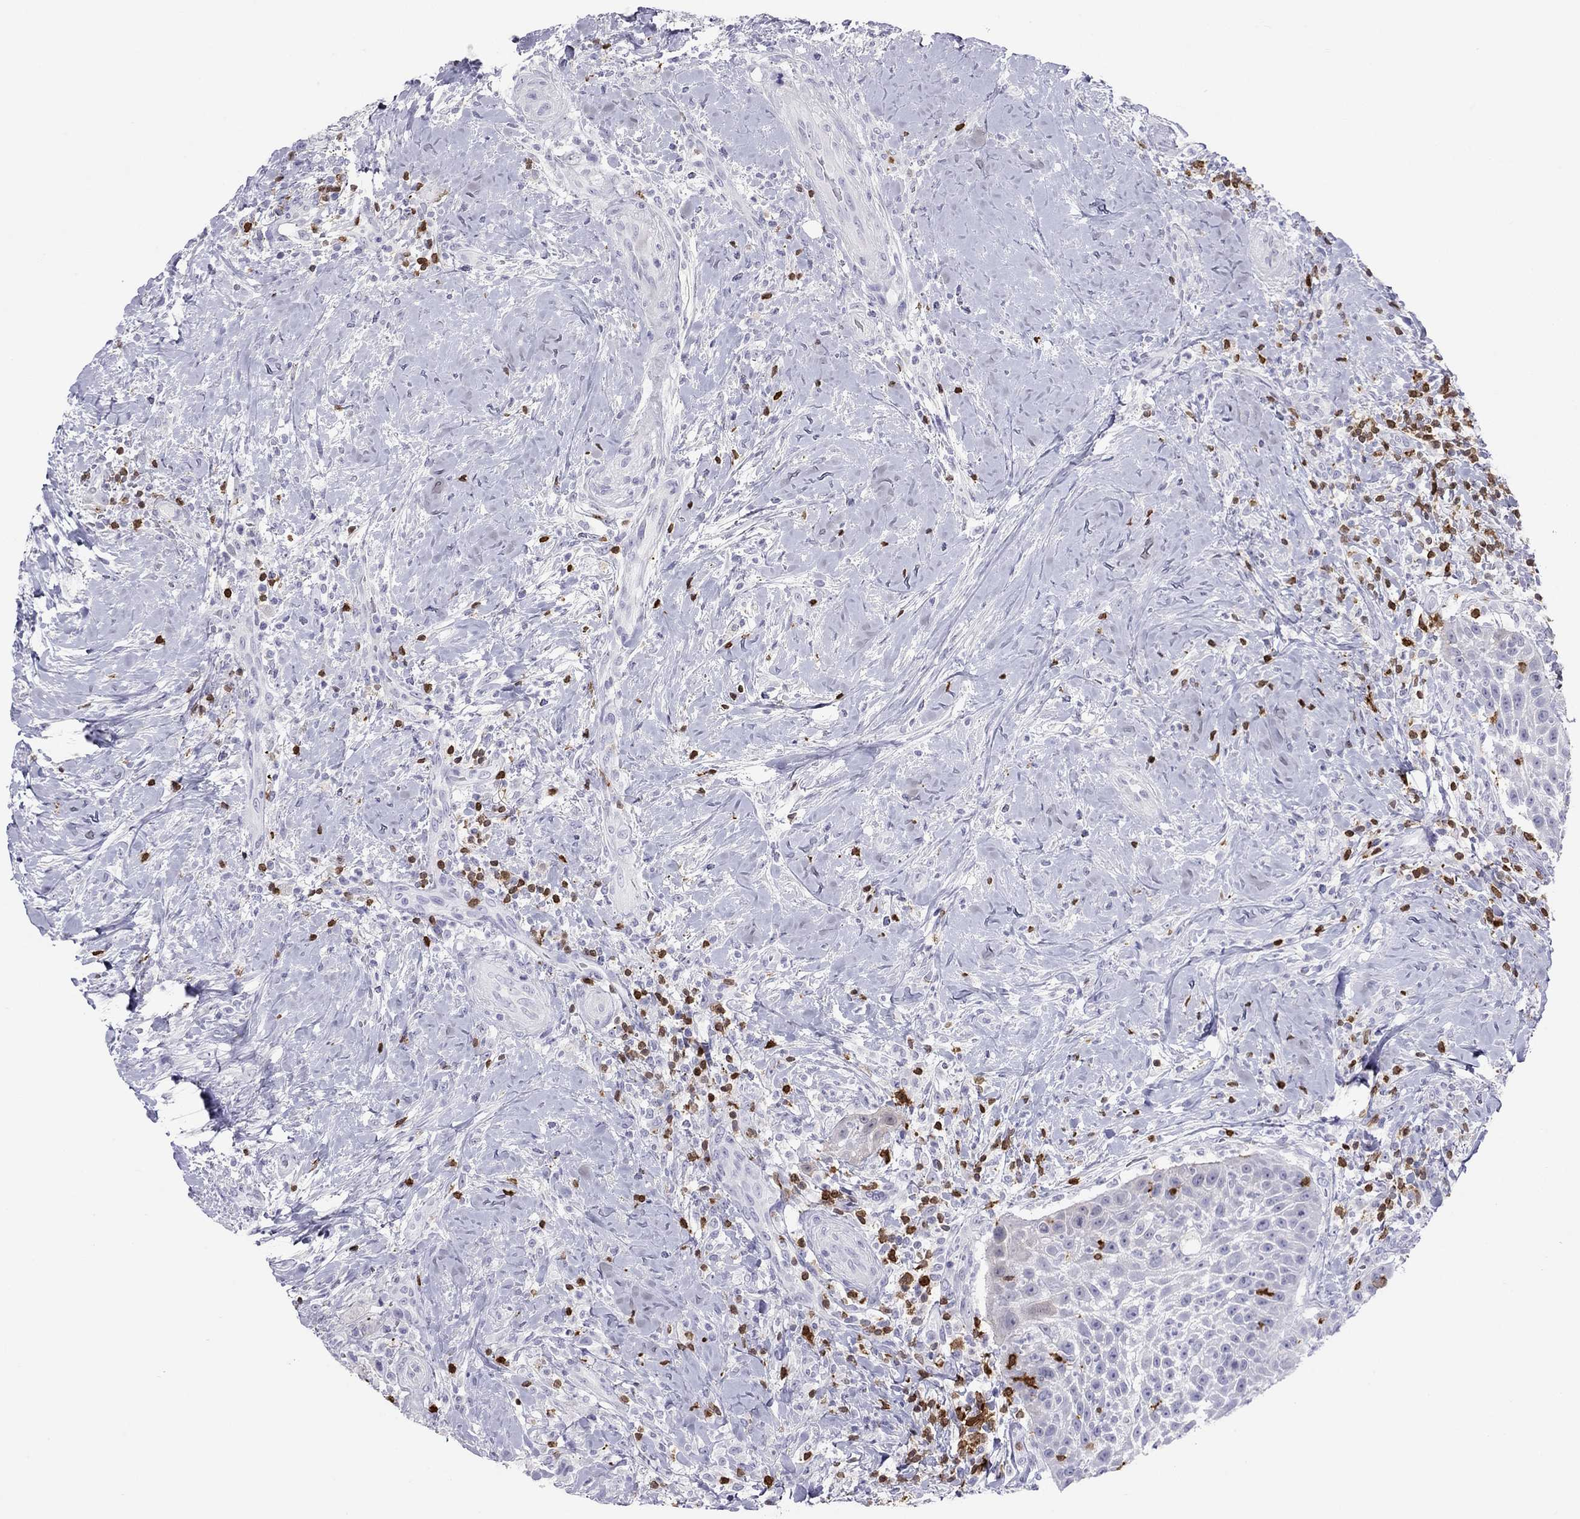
{"staining": {"intensity": "negative", "quantity": "none", "location": "none"}, "tissue": "head and neck cancer", "cell_type": "Tumor cells", "image_type": "cancer", "snomed": [{"axis": "morphology", "description": "Squamous cell carcinoma, NOS"}, {"axis": "topography", "description": "Head-Neck"}], "caption": "An image of human head and neck cancer is negative for staining in tumor cells.", "gene": "SH2D2A", "patient": {"sex": "male", "age": 69}}